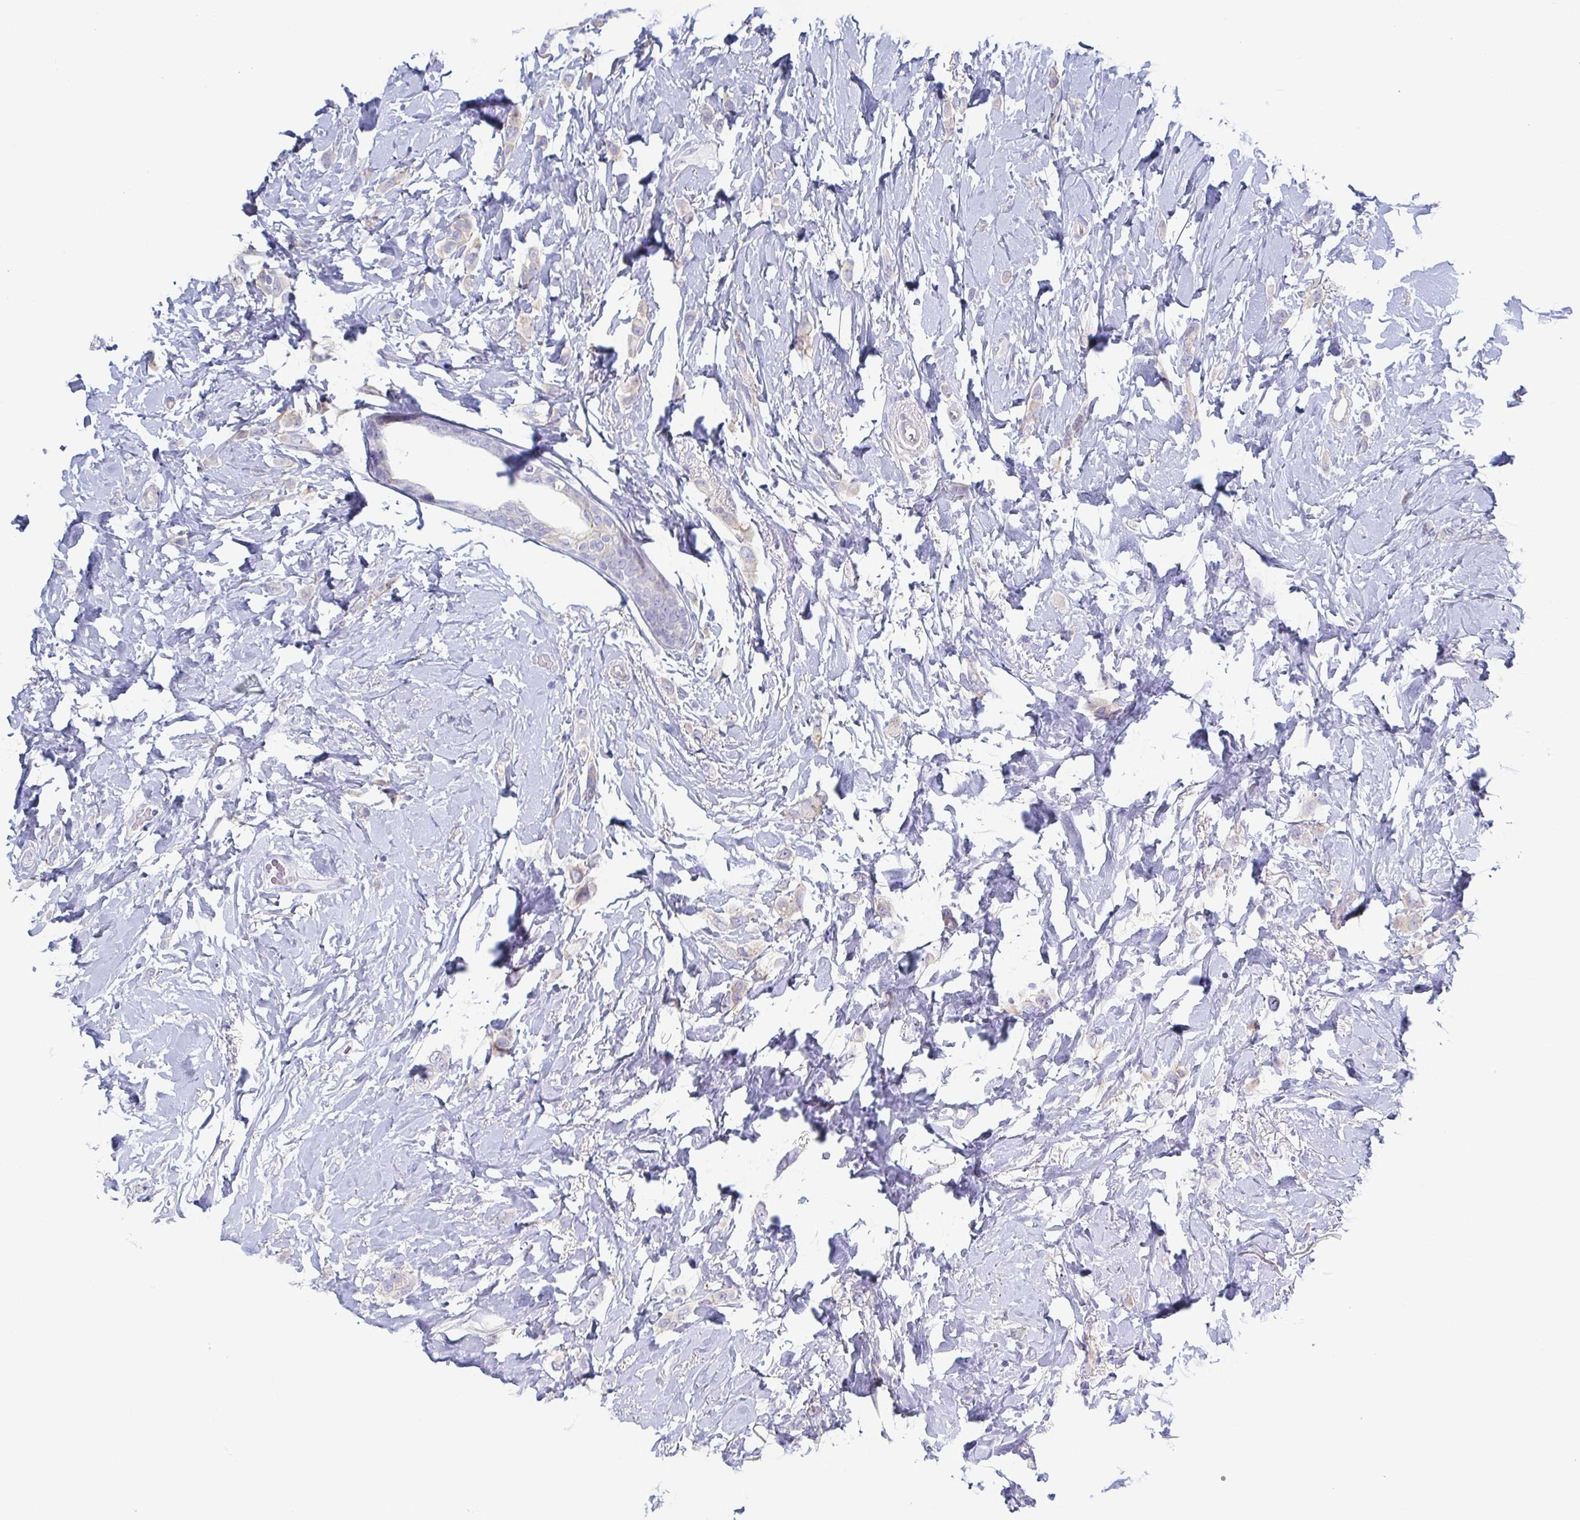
{"staining": {"intensity": "negative", "quantity": "none", "location": "none"}, "tissue": "breast cancer", "cell_type": "Tumor cells", "image_type": "cancer", "snomed": [{"axis": "morphology", "description": "Lobular carcinoma"}, {"axis": "topography", "description": "Breast"}], "caption": "This is a histopathology image of immunohistochemistry staining of breast cancer, which shows no positivity in tumor cells.", "gene": "DYNC1I1", "patient": {"sex": "female", "age": 66}}